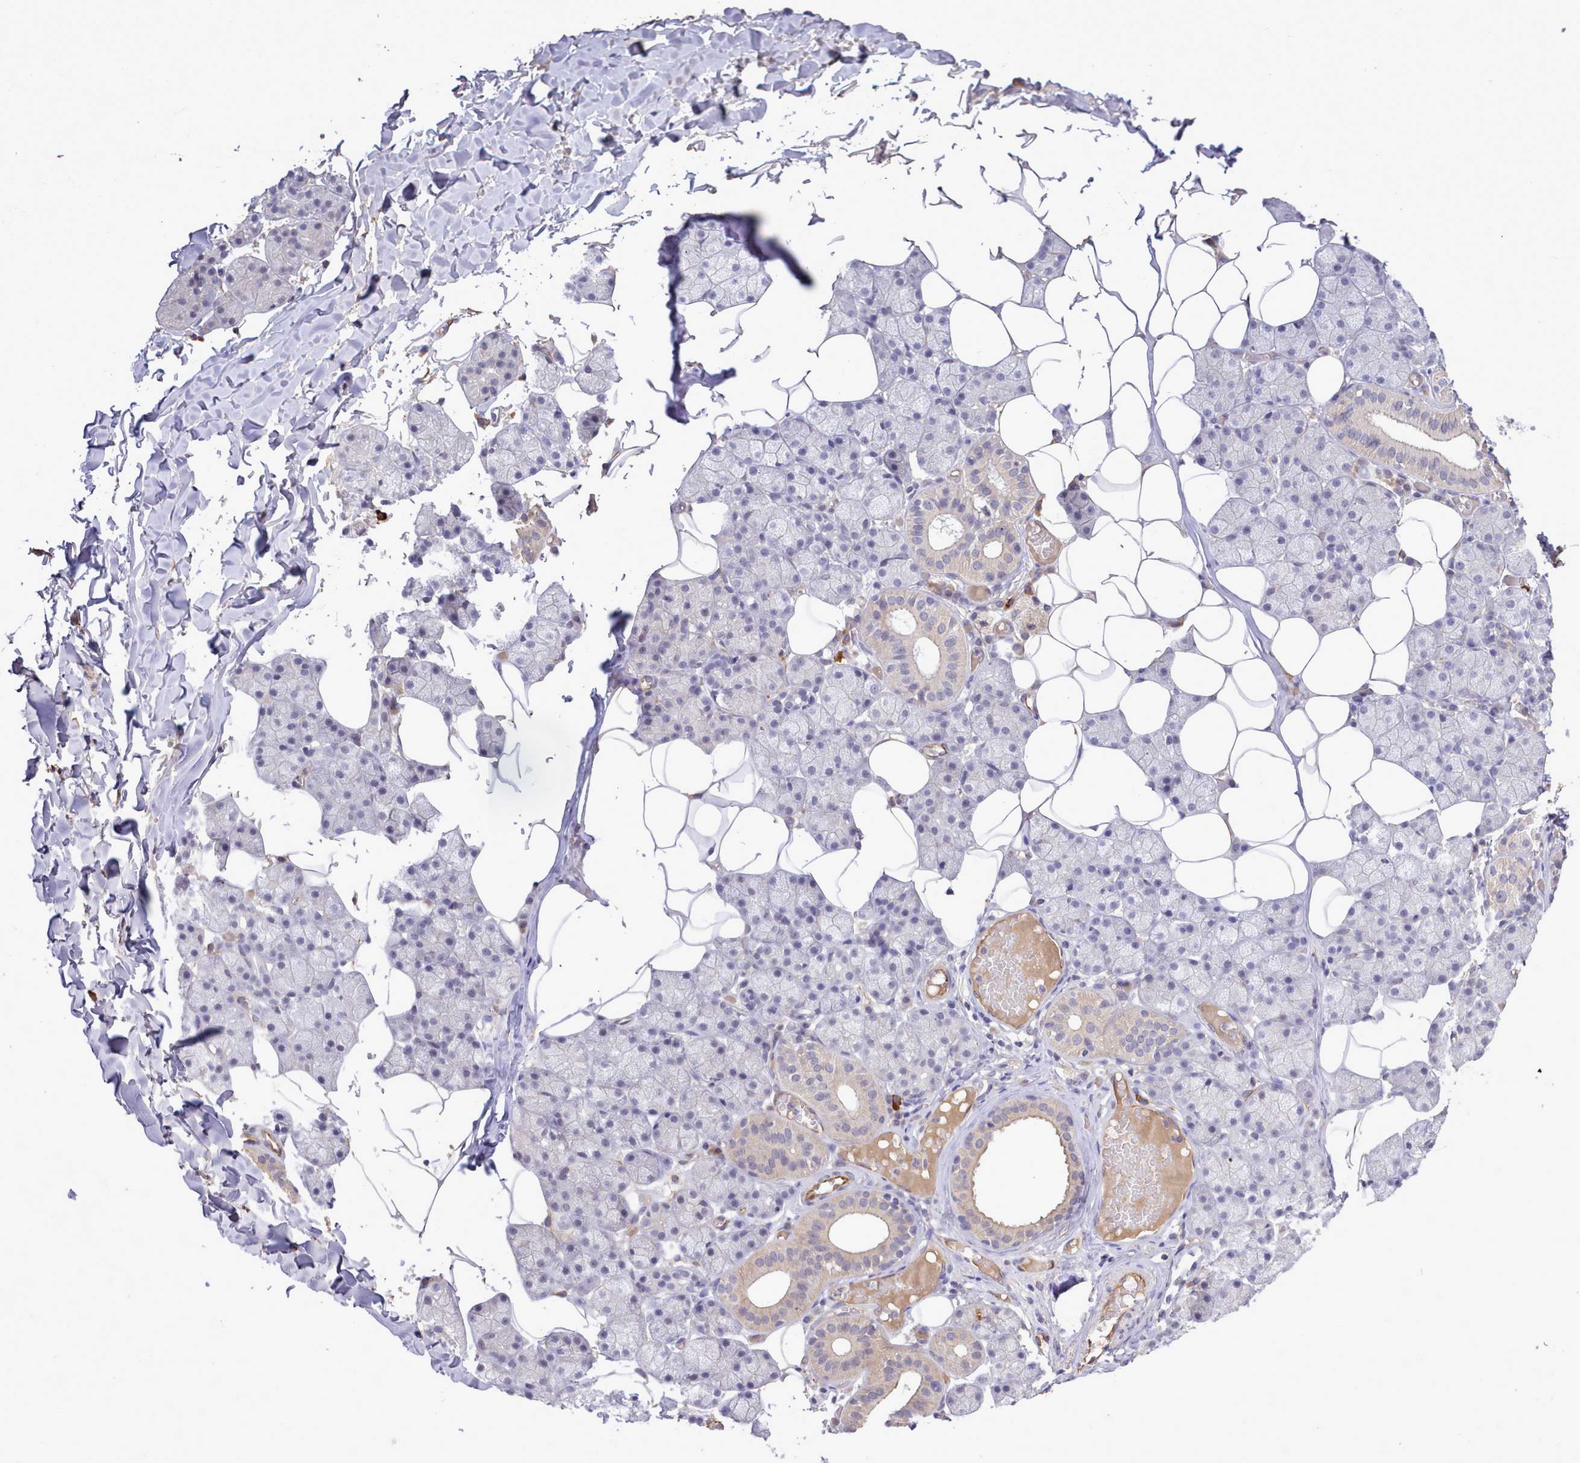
{"staining": {"intensity": "negative", "quantity": "none", "location": "none"}, "tissue": "salivary gland", "cell_type": "Glandular cells", "image_type": "normal", "snomed": [{"axis": "morphology", "description": "Normal tissue, NOS"}, {"axis": "topography", "description": "Salivary gland"}], "caption": "A high-resolution micrograph shows IHC staining of normal salivary gland, which reveals no significant positivity in glandular cells. (DAB (3,3'-diaminobenzidine) IHC, high magnification).", "gene": "ZC3H13", "patient": {"sex": "female", "age": 33}}